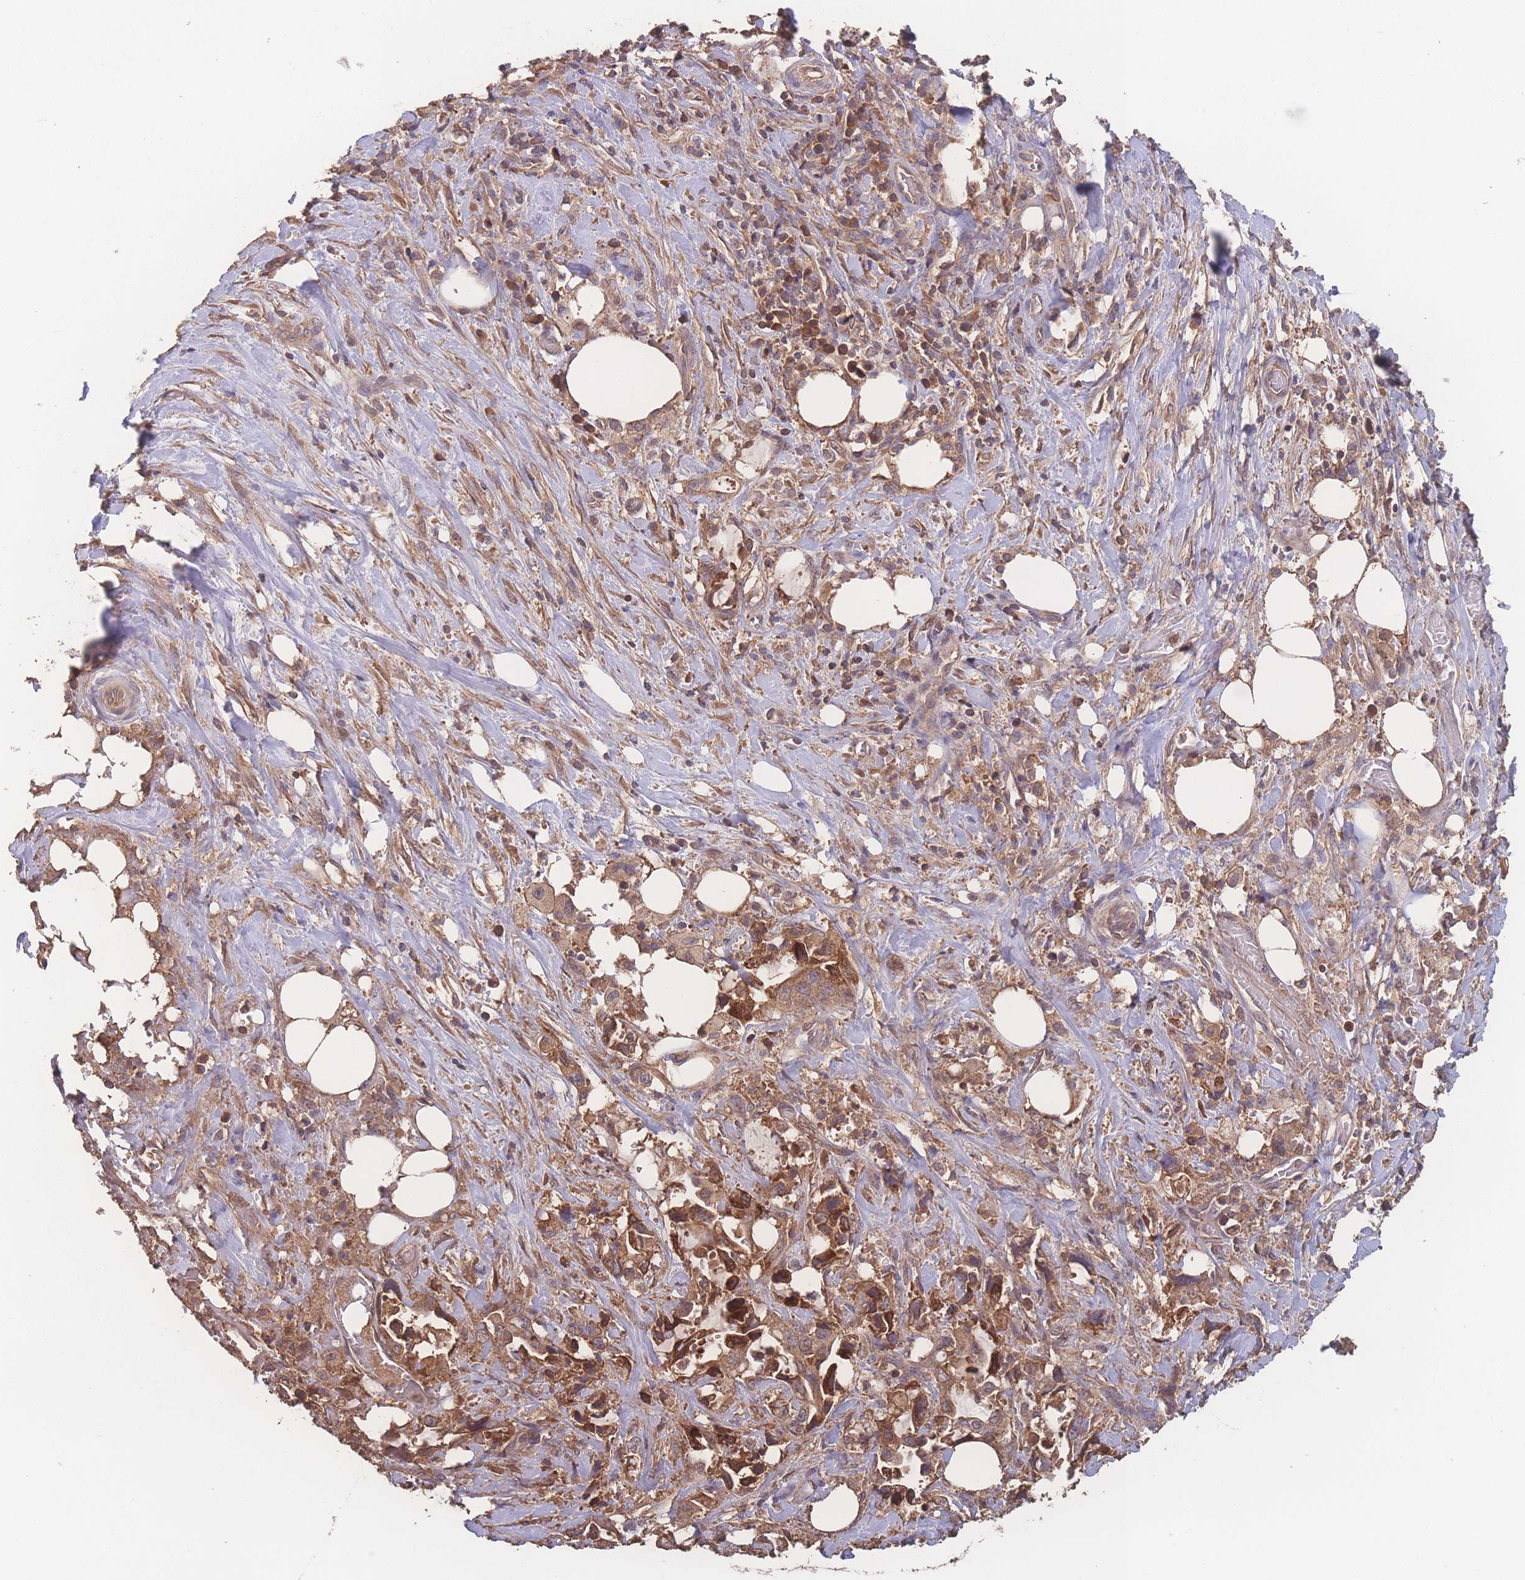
{"staining": {"intensity": "moderate", "quantity": ">75%", "location": "cytoplasmic/membranous"}, "tissue": "pancreatic cancer", "cell_type": "Tumor cells", "image_type": "cancer", "snomed": [{"axis": "morphology", "description": "Adenocarcinoma, NOS"}, {"axis": "topography", "description": "Pancreas"}], "caption": "Brown immunohistochemical staining in human adenocarcinoma (pancreatic) displays moderate cytoplasmic/membranous positivity in approximately >75% of tumor cells. (Brightfield microscopy of DAB IHC at high magnification).", "gene": "ATXN10", "patient": {"sex": "female", "age": 61}}